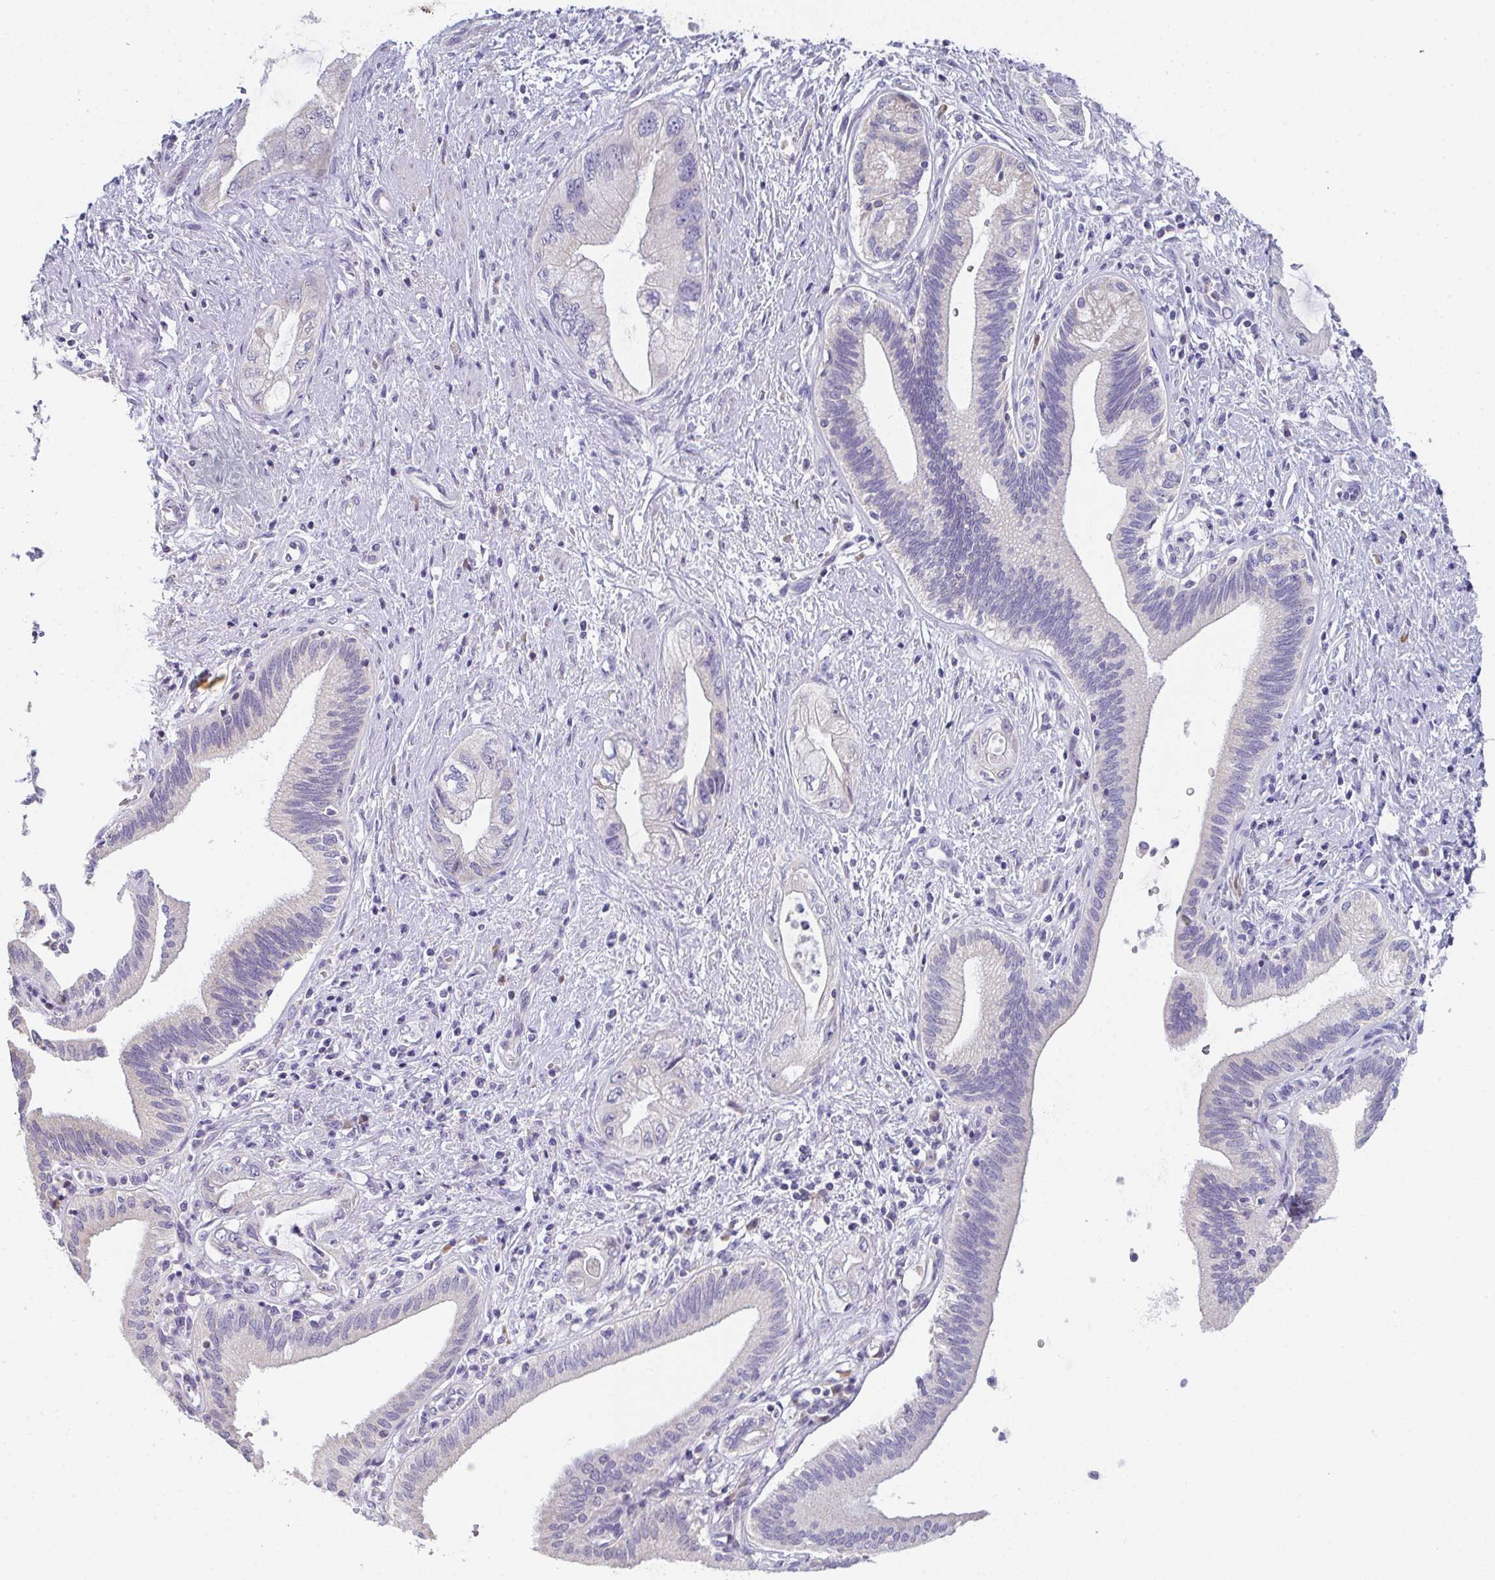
{"staining": {"intensity": "negative", "quantity": "none", "location": "none"}, "tissue": "pancreatic cancer", "cell_type": "Tumor cells", "image_type": "cancer", "snomed": [{"axis": "morphology", "description": "Adenocarcinoma, NOS"}, {"axis": "topography", "description": "Pancreas"}], "caption": "IHC micrograph of human pancreatic cancer (adenocarcinoma) stained for a protein (brown), which exhibits no staining in tumor cells.", "gene": "CACNA1S", "patient": {"sex": "female", "age": 73}}